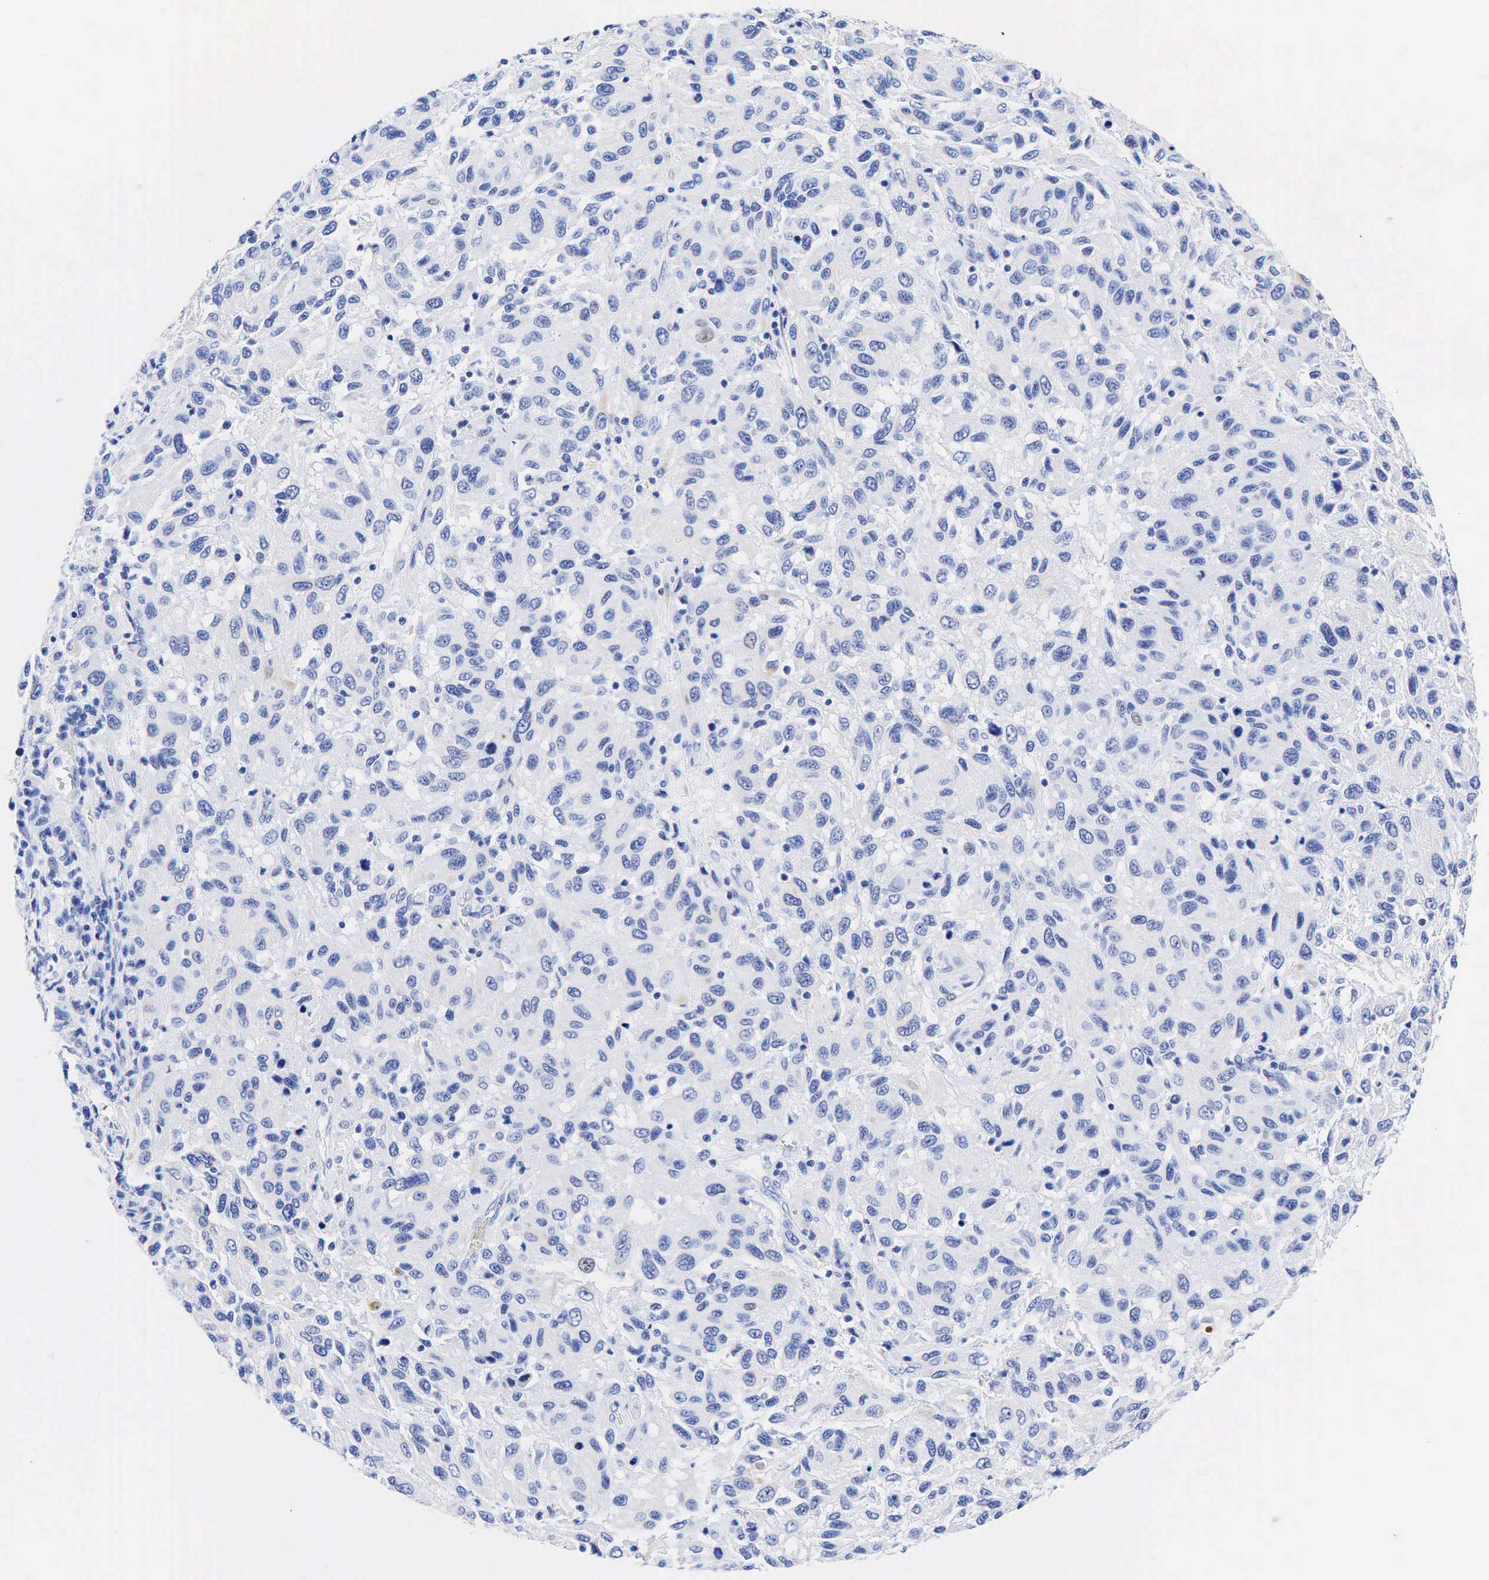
{"staining": {"intensity": "negative", "quantity": "none", "location": "none"}, "tissue": "melanoma", "cell_type": "Tumor cells", "image_type": "cancer", "snomed": [{"axis": "morphology", "description": "Malignant melanoma, NOS"}, {"axis": "topography", "description": "Skin"}], "caption": "There is no significant staining in tumor cells of melanoma. Nuclei are stained in blue.", "gene": "KRT18", "patient": {"sex": "female", "age": 77}}